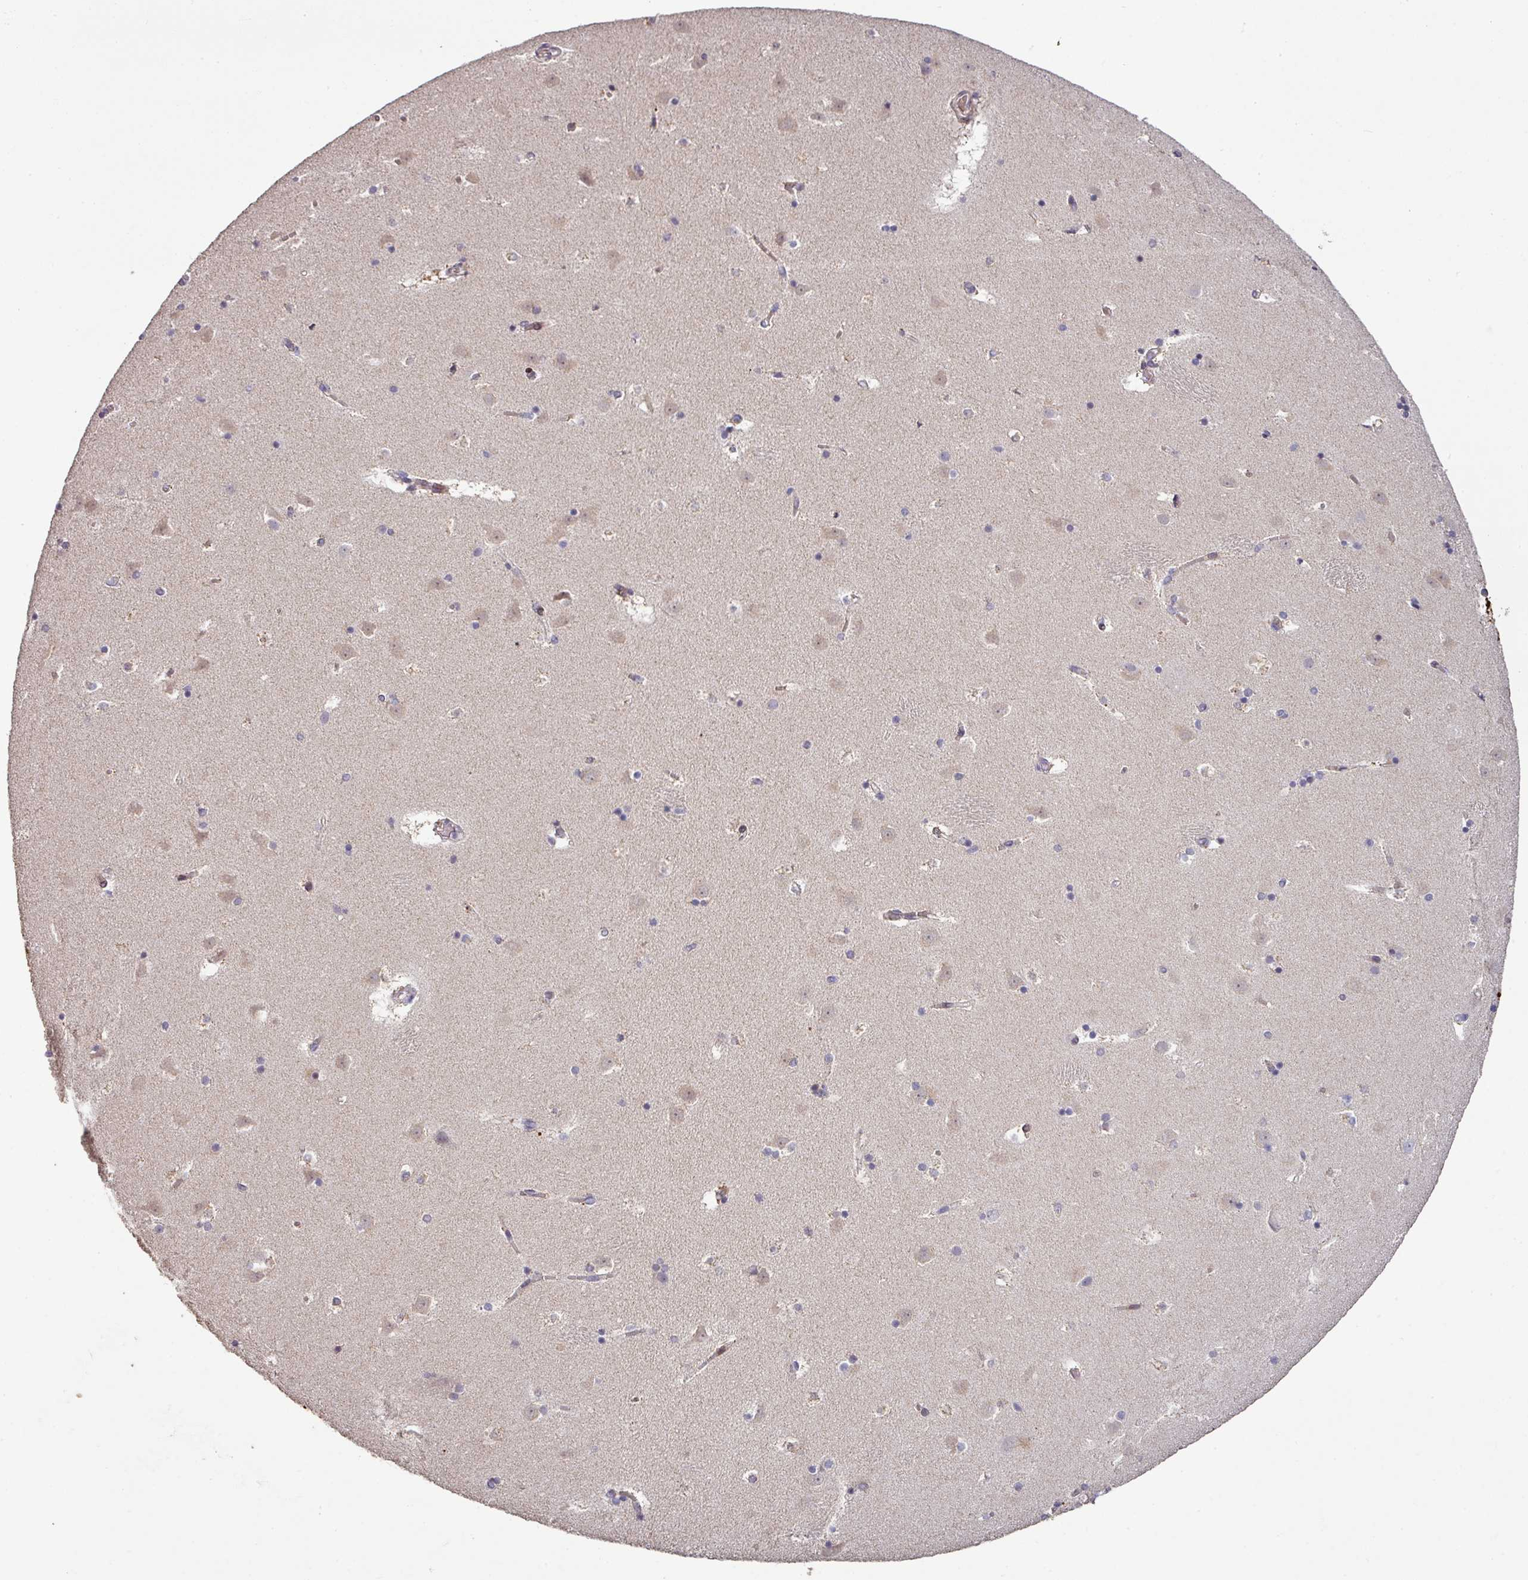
{"staining": {"intensity": "negative", "quantity": "none", "location": "none"}, "tissue": "caudate", "cell_type": "Glial cells", "image_type": "normal", "snomed": [{"axis": "morphology", "description": "Normal tissue, NOS"}, {"axis": "topography", "description": "Lateral ventricle wall"}], "caption": "High power microscopy histopathology image of an IHC histopathology image of unremarkable caudate, revealing no significant staining in glial cells.", "gene": "RPL23A", "patient": {"sex": "male", "age": 45}}